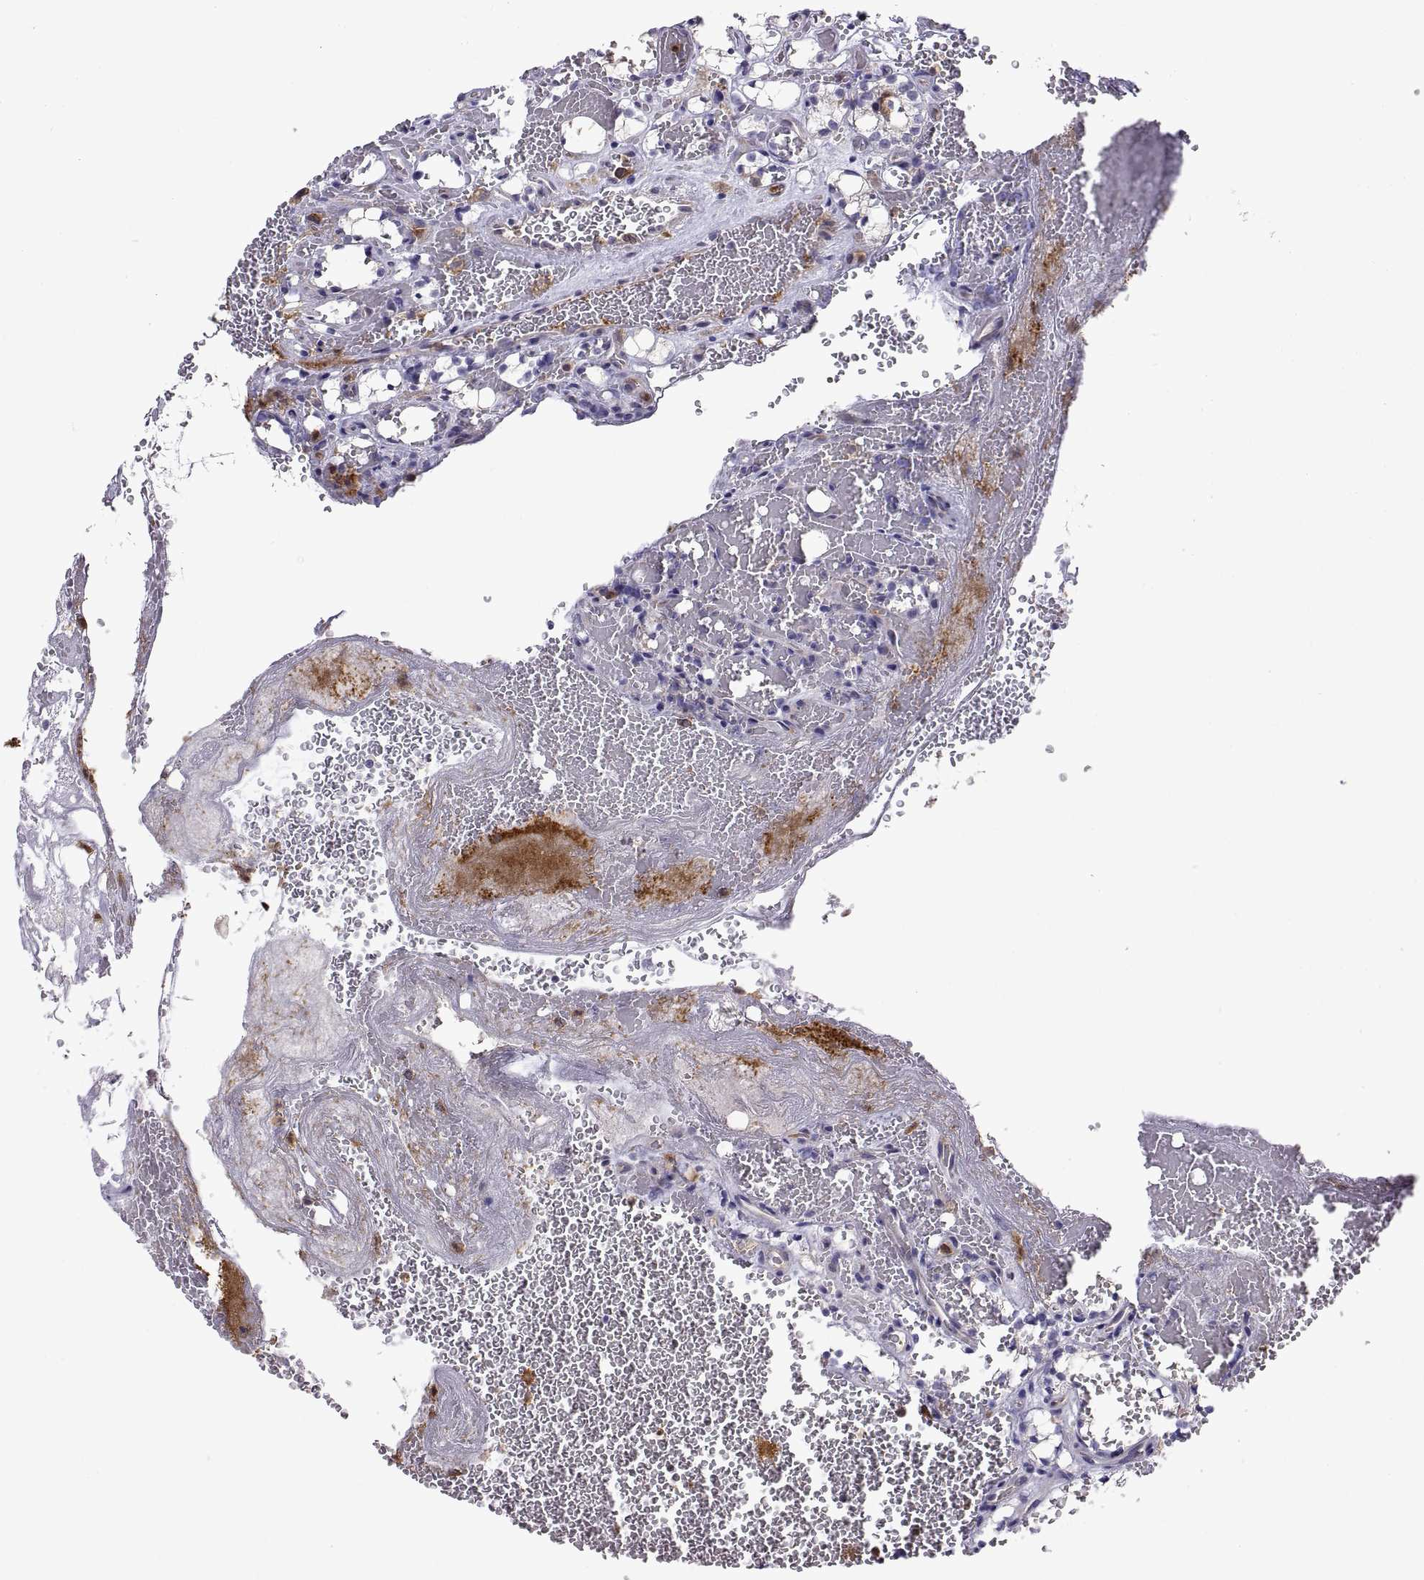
{"staining": {"intensity": "negative", "quantity": "none", "location": "none"}, "tissue": "renal cancer", "cell_type": "Tumor cells", "image_type": "cancer", "snomed": [{"axis": "morphology", "description": "Adenocarcinoma, NOS"}, {"axis": "topography", "description": "Kidney"}], "caption": "This is a micrograph of immunohistochemistry (IHC) staining of adenocarcinoma (renal), which shows no expression in tumor cells.", "gene": "DOK3", "patient": {"sex": "female", "age": 69}}